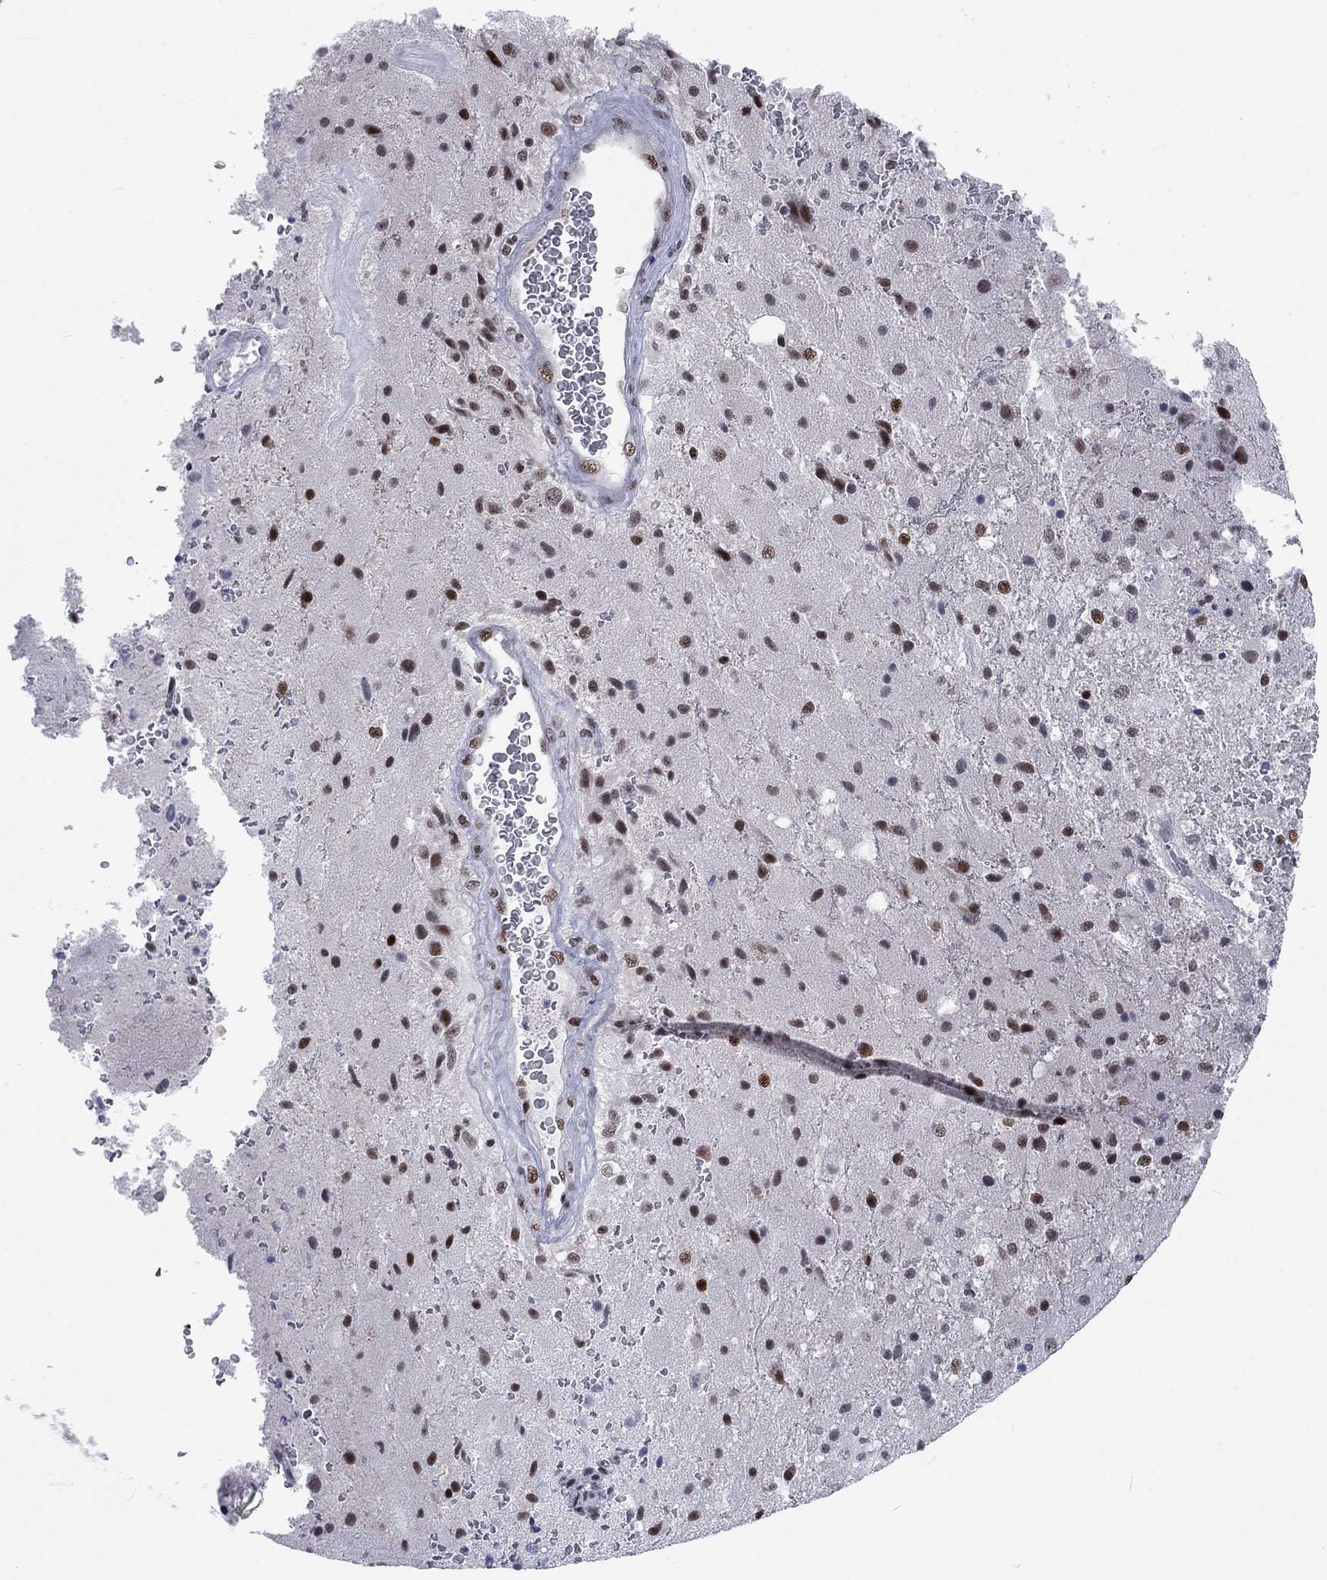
{"staining": {"intensity": "negative", "quantity": "none", "location": "none"}, "tissue": "cerebral cortex", "cell_type": "Endothelial cells", "image_type": "normal", "snomed": [{"axis": "morphology", "description": "Normal tissue, NOS"}, {"axis": "morphology", "description": "Glioma, malignant, High grade"}, {"axis": "topography", "description": "Cerebral cortex"}], "caption": "IHC photomicrograph of unremarkable cerebral cortex: human cerebral cortex stained with DAB (3,3'-diaminobenzidine) exhibits no significant protein staining in endothelial cells.", "gene": "FYTTD1", "patient": {"sex": "male", "age": 77}}